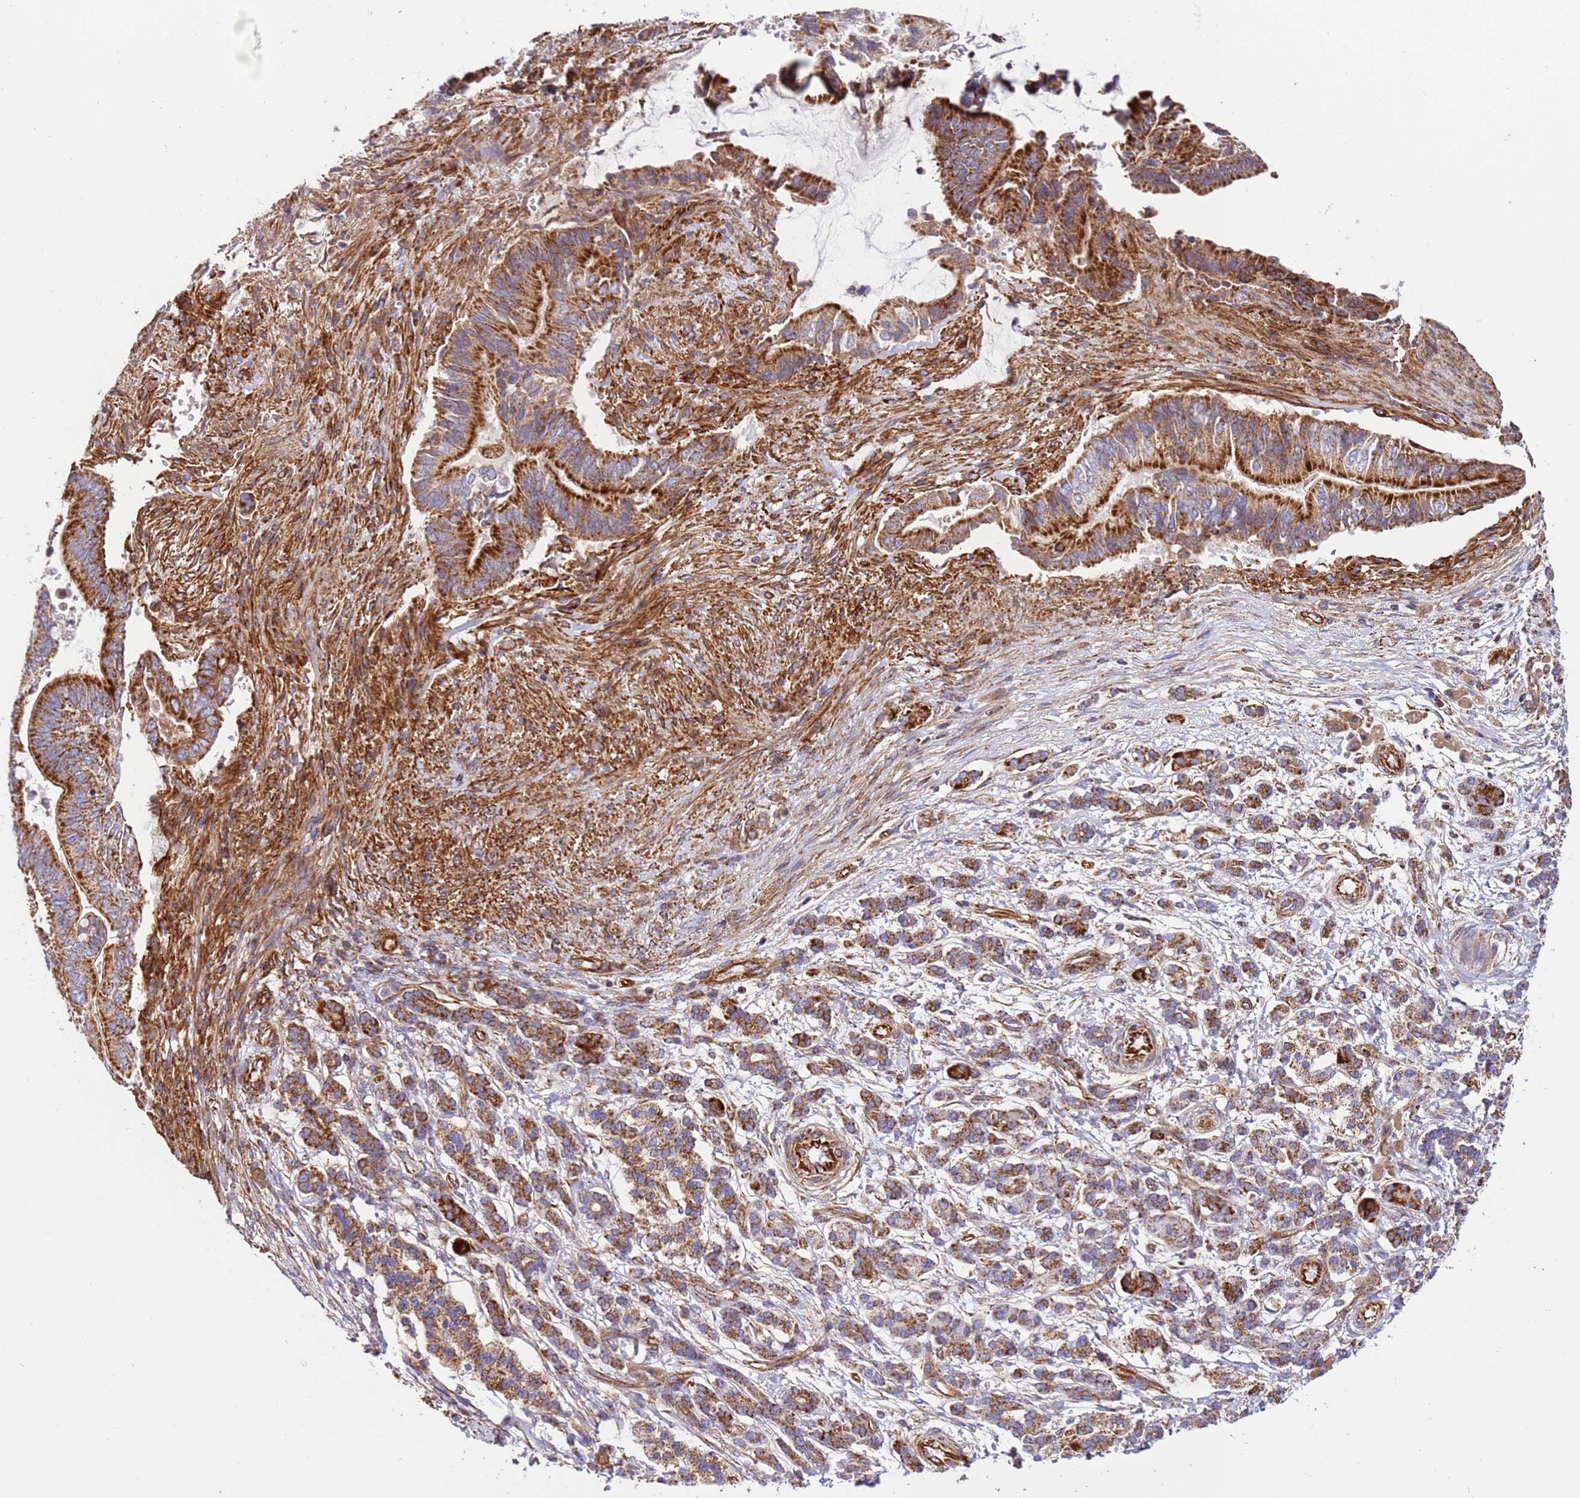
{"staining": {"intensity": "strong", "quantity": ">75%", "location": "cytoplasmic/membranous"}, "tissue": "pancreatic cancer", "cell_type": "Tumor cells", "image_type": "cancer", "snomed": [{"axis": "morphology", "description": "Adenocarcinoma, NOS"}, {"axis": "topography", "description": "Pancreas"}], "caption": "Immunohistochemical staining of human pancreatic cancer reveals high levels of strong cytoplasmic/membranous expression in about >75% of tumor cells. (Brightfield microscopy of DAB IHC at high magnification).", "gene": "MRPL20", "patient": {"sex": "male", "age": 68}}